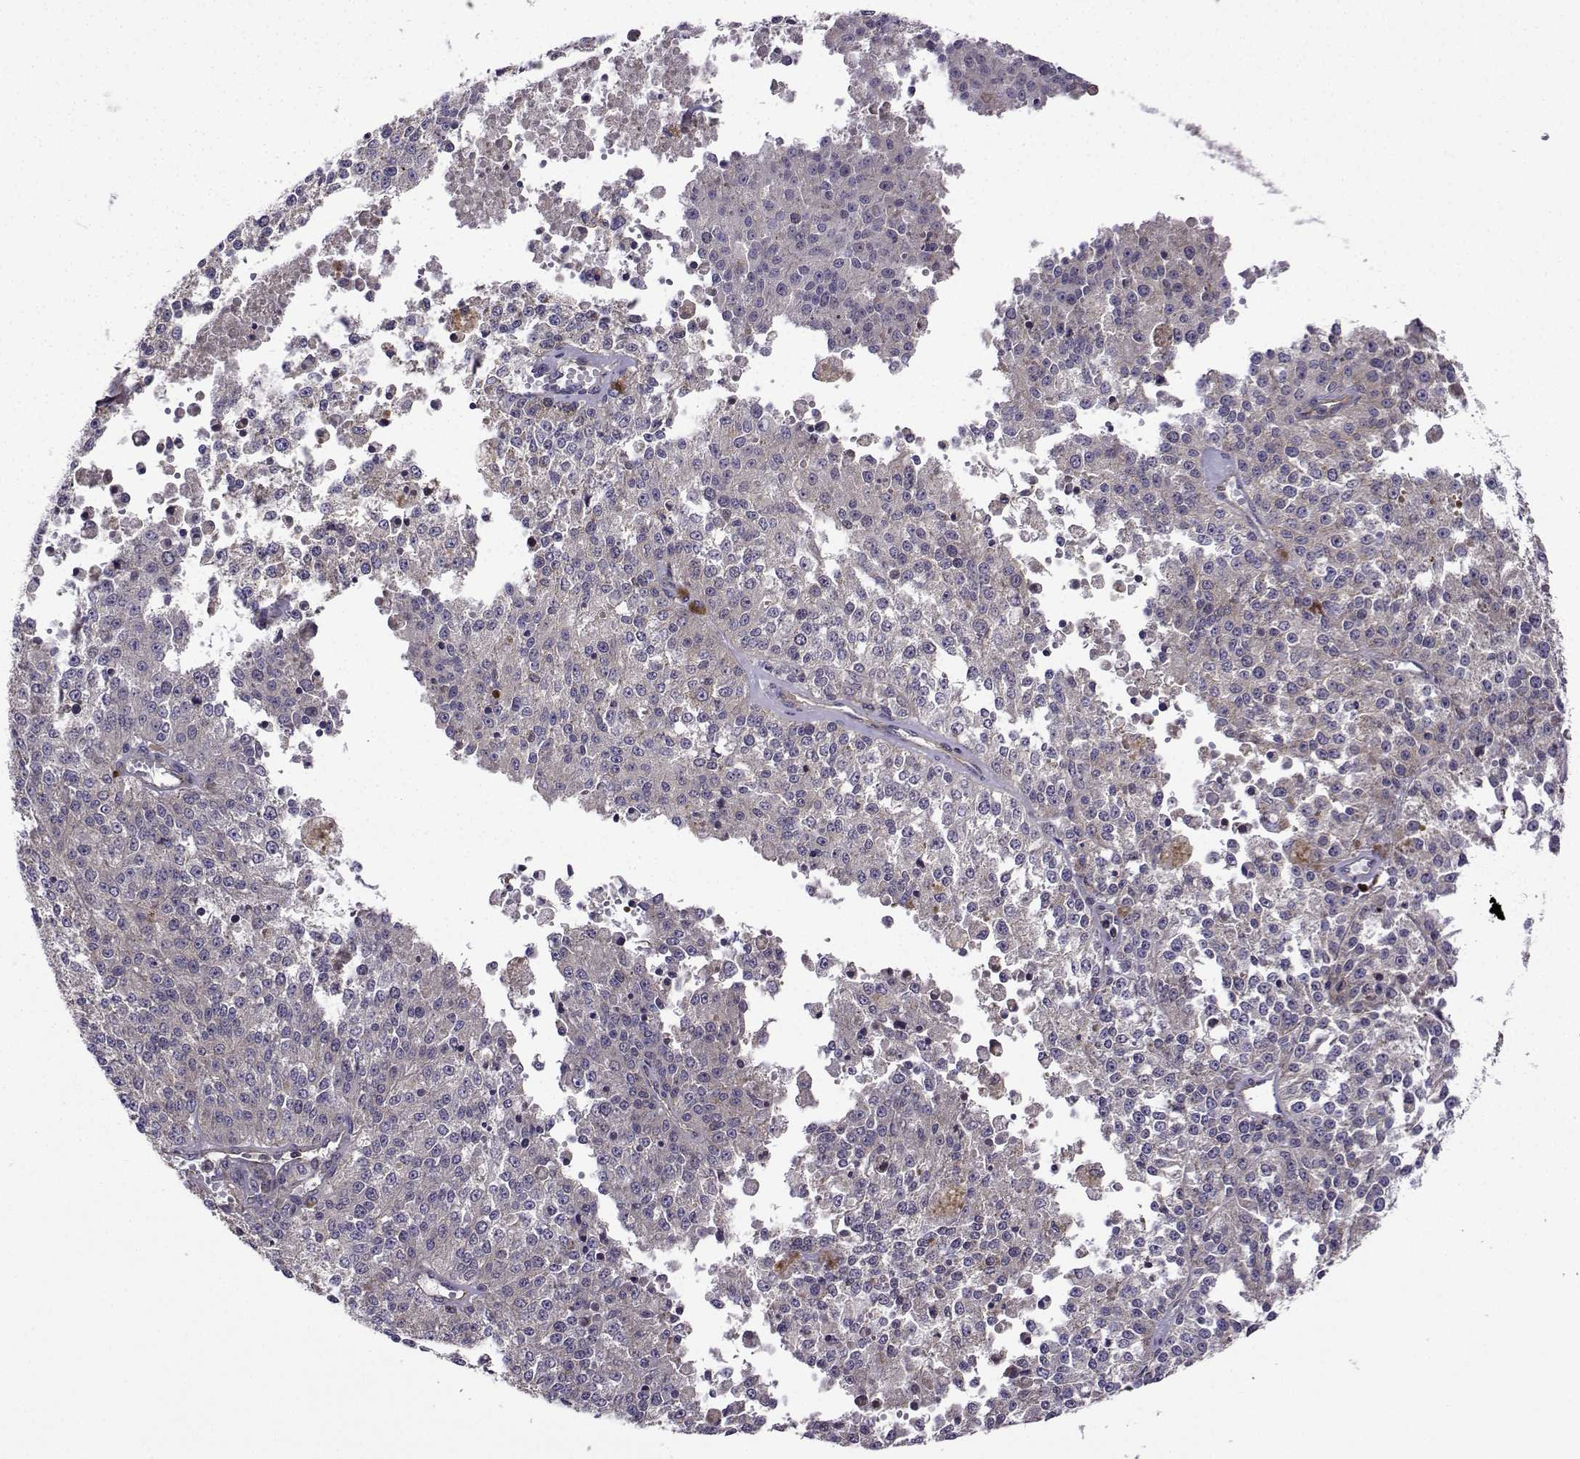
{"staining": {"intensity": "negative", "quantity": "none", "location": "none"}, "tissue": "melanoma", "cell_type": "Tumor cells", "image_type": "cancer", "snomed": [{"axis": "morphology", "description": "Malignant melanoma, Metastatic site"}, {"axis": "topography", "description": "Lymph node"}], "caption": "Tumor cells are negative for protein expression in human melanoma. (Immunohistochemistry, brightfield microscopy, high magnification).", "gene": "ITGB8", "patient": {"sex": "female", "age": 64}}